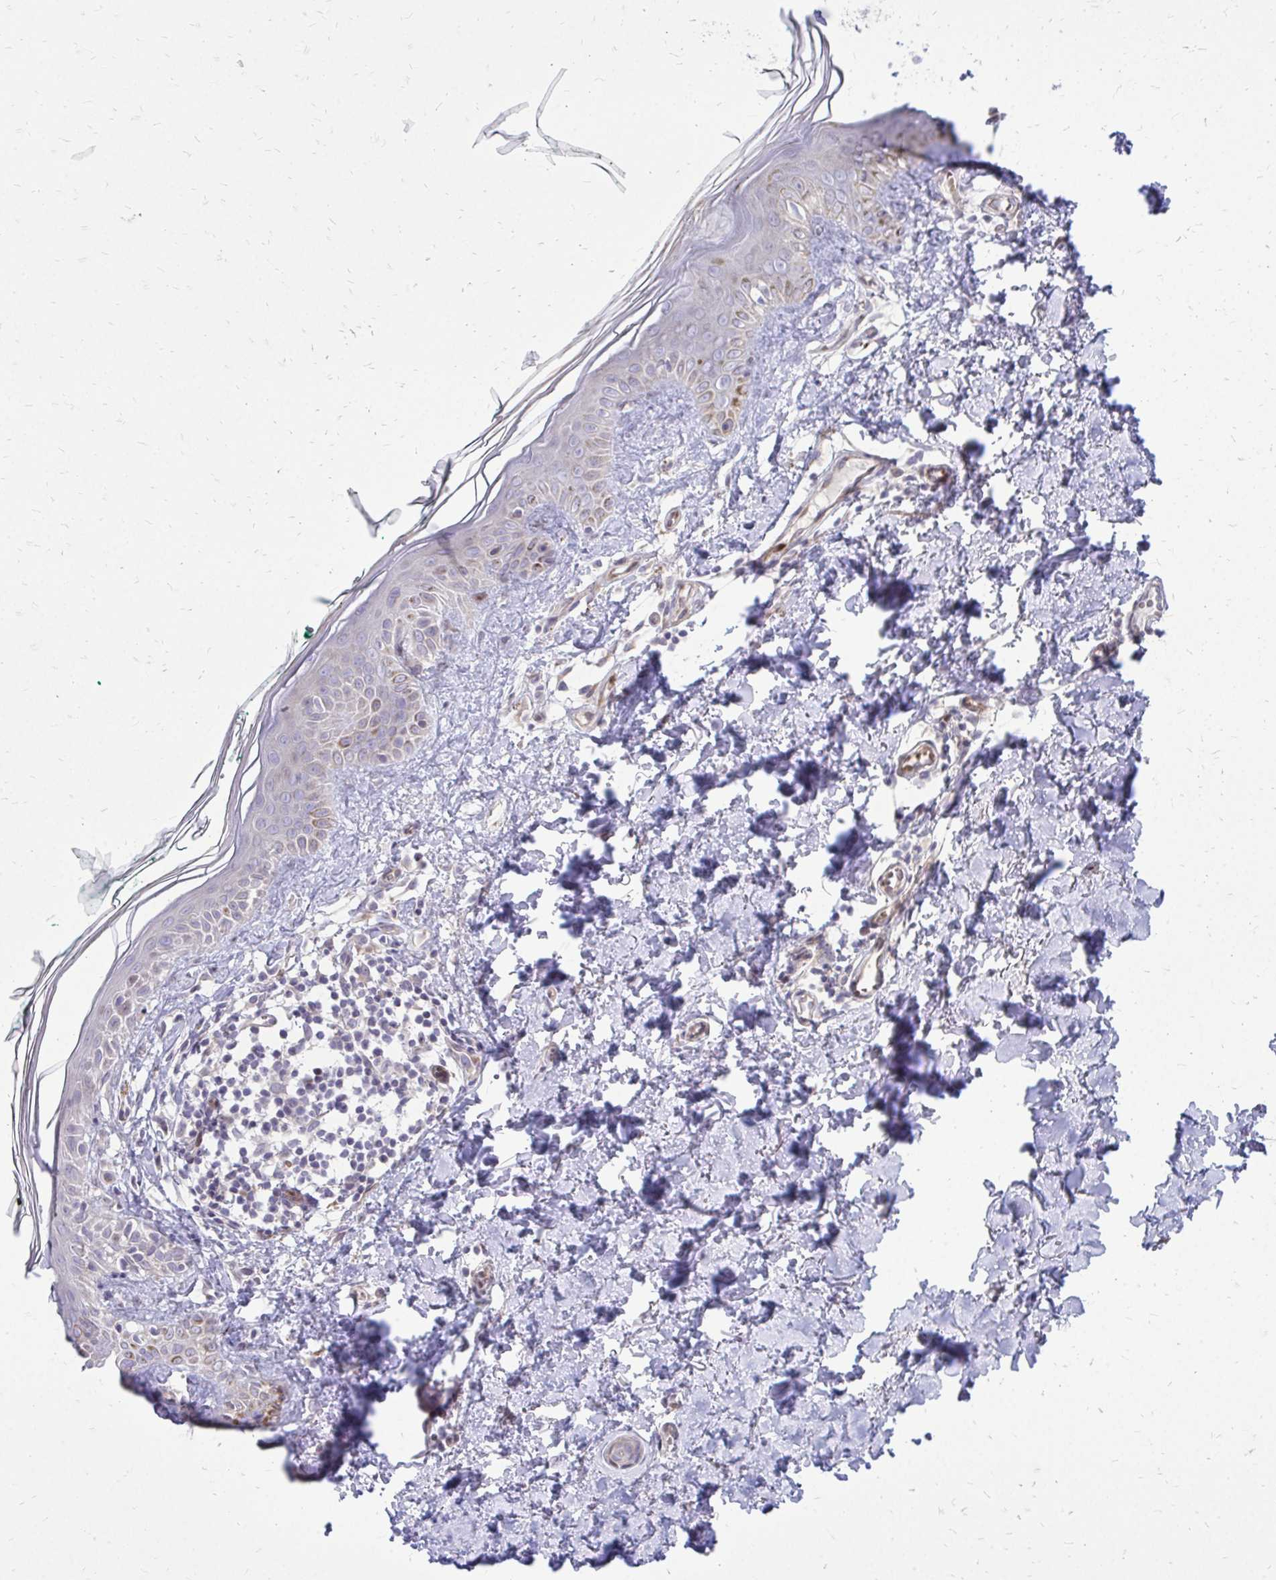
{"staining": {"intensity": "negative", "quantity": "none", "location": "none"}, "tissue": "skin", "cell_type": "Fibroblasts", "image_type": "normal", "snomed": [{"axis": "morphology", "description": "Normal tissue, NOS"}, {"axis": "topography", "description": "Skin"}, {"axis": "topography", "description": "Peripheral nerve tissue"}], "caption": "DAB (3,3'-diaminobenzidine) immunohistochemical staining of unremarkable human skin exhibits no significant staining in fibroblasts.", "gene": "PPDPFL", "patient": {"sex": "female", "age": 45}}